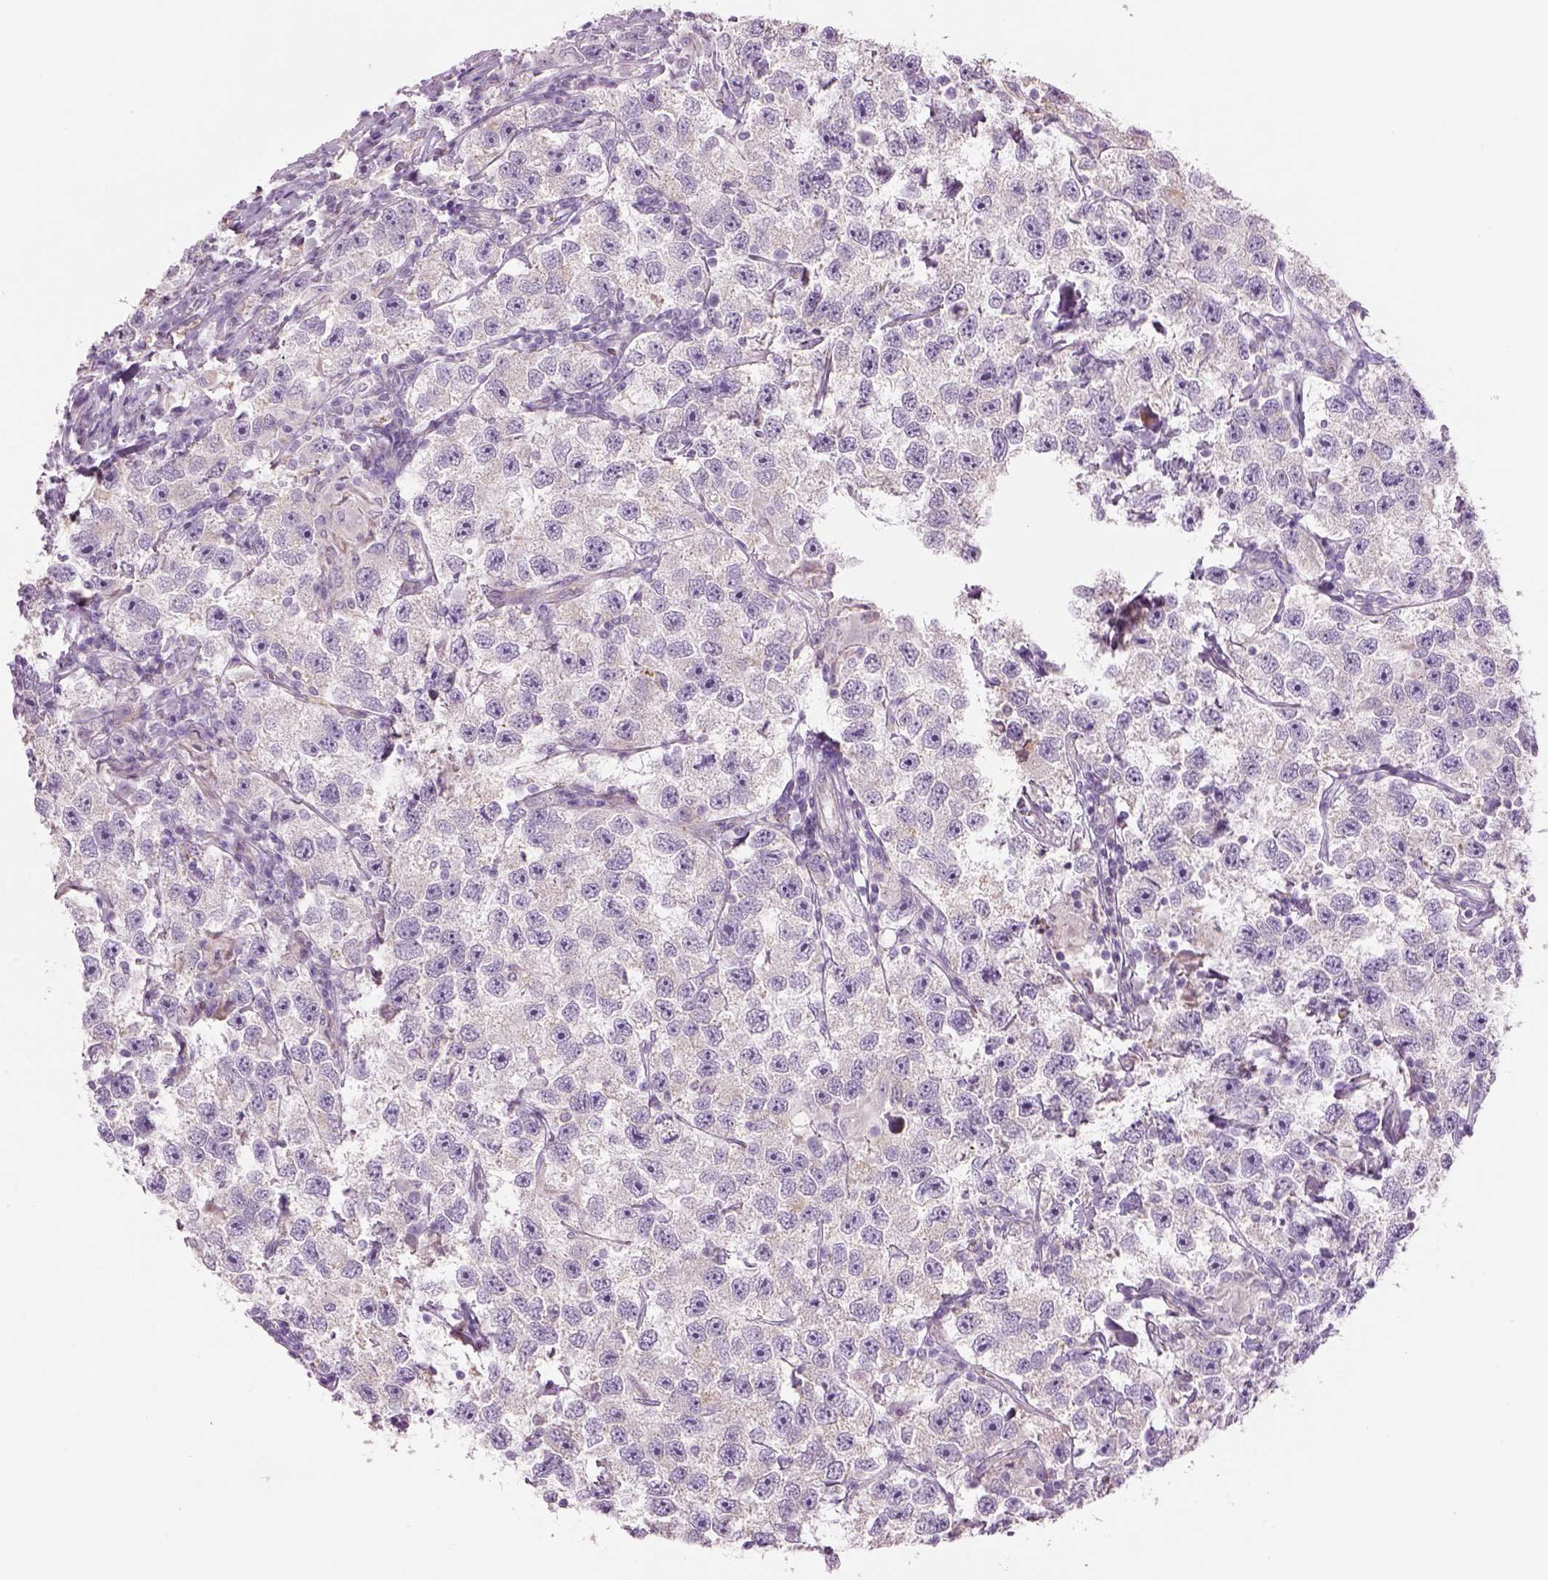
{"staining": {"intensity": "negative", "quantity": "none", "location": "none"}, "tissue": "testis cancer", "cell_type": "Tumor cells", "image_type": "cancer", "snomed": [{"axis": "morphology", "description": "Seminoma, NOS"}, {"axis": "topography", "description": "Testis"}], "caption": "Immunohistochemistry (IHC) of human seminoma (testis) displays no staining in tumor cells.", "gene": "IFT52", "patient": {"sex": "male", "age": 26}}